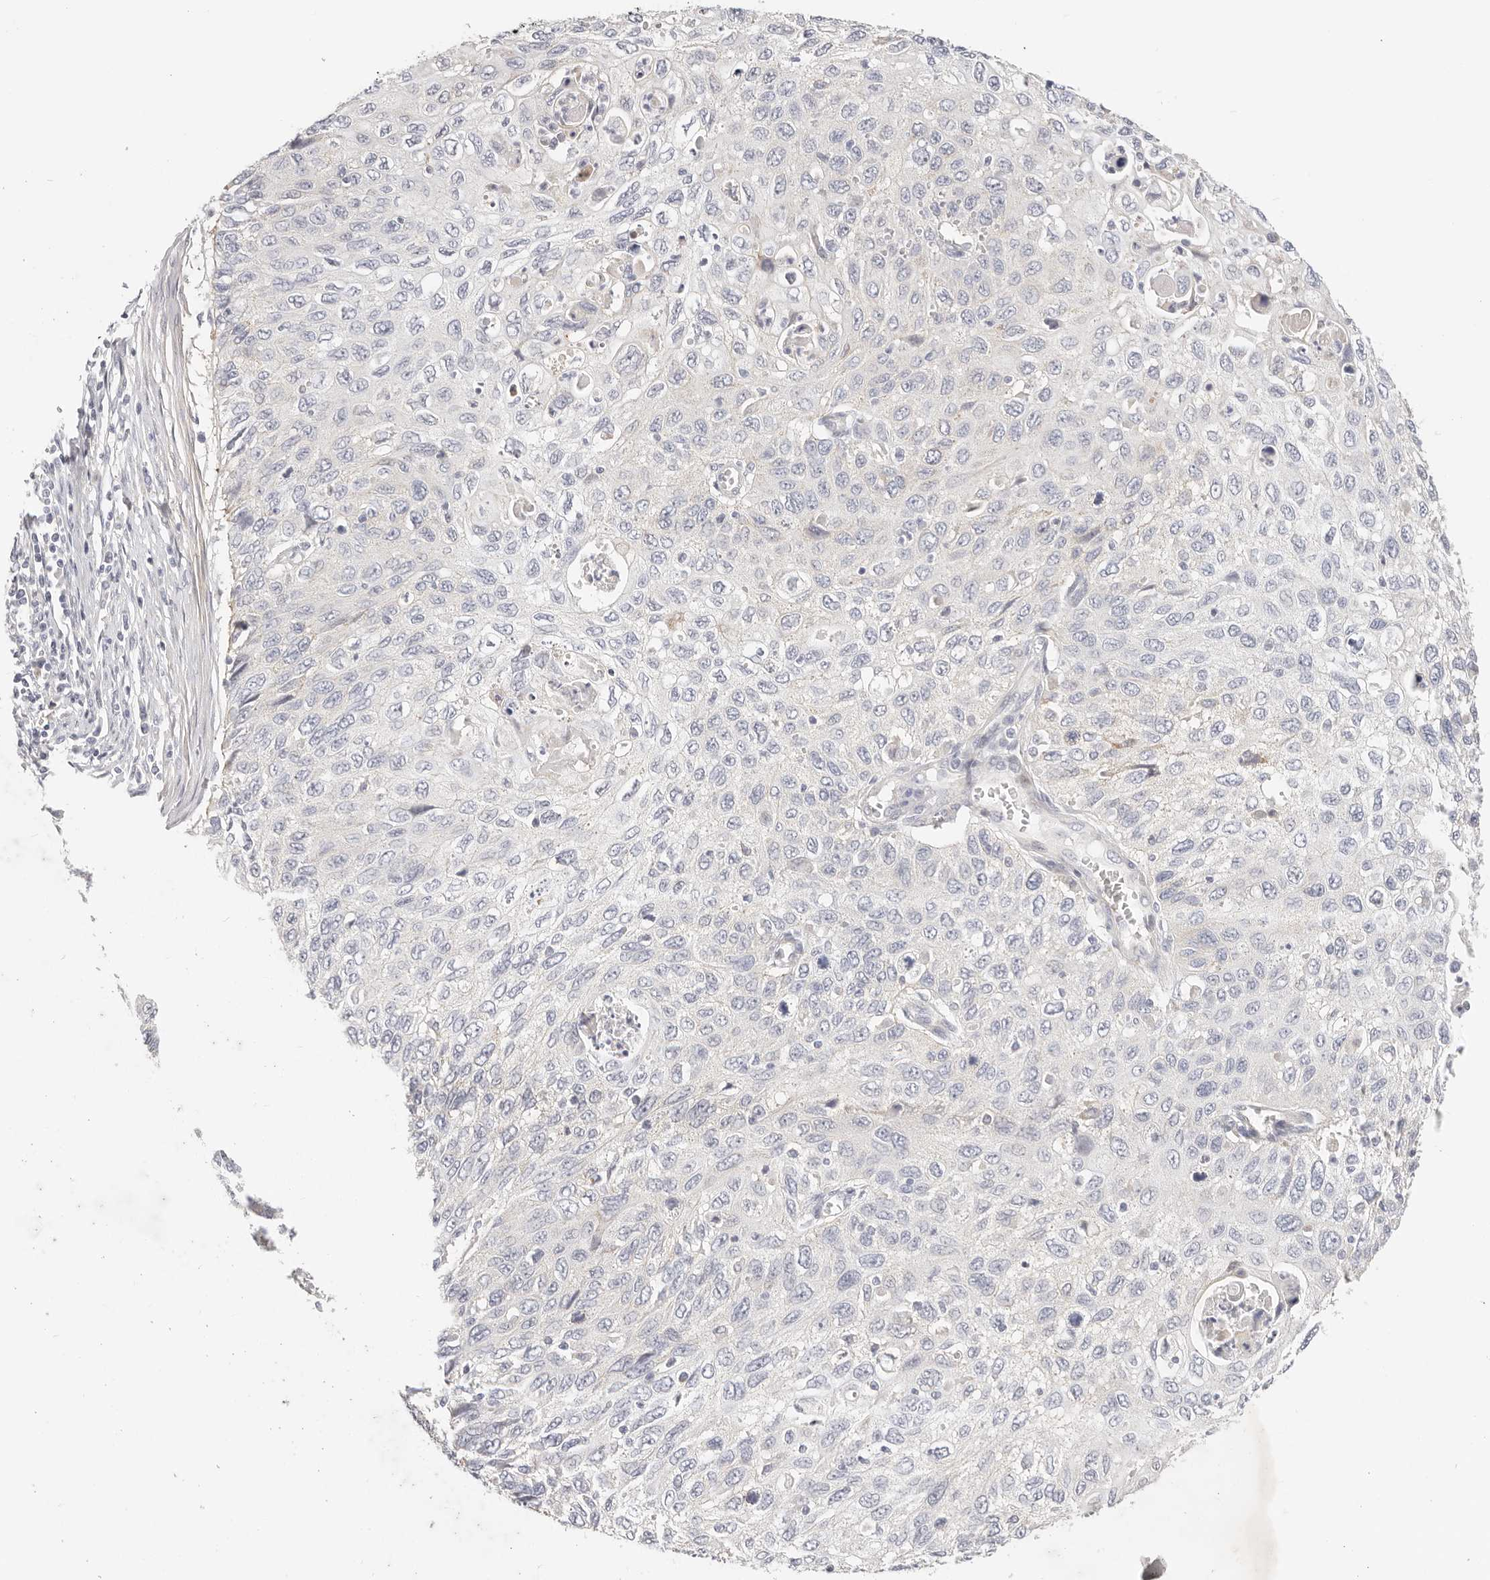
{"staining": {"intensity": "negative", "quantity": "none", "location": "none"}, "tissue": "cervical cancer", "cell_type": "Tumor cells", "image_type": "cancer", "snomed": [{"axis": "morphology", "description": "Squamous cell carcinoma, NOS"}, {"axis": "topography", "description": "Cervix"}], "caption": "Histopathology image shows no significant protein staining in tumor cells of squamous cell carcinoma (cervical).", "gene": "DTNBP1", "patient": {"sex": "female", "age": 70}}